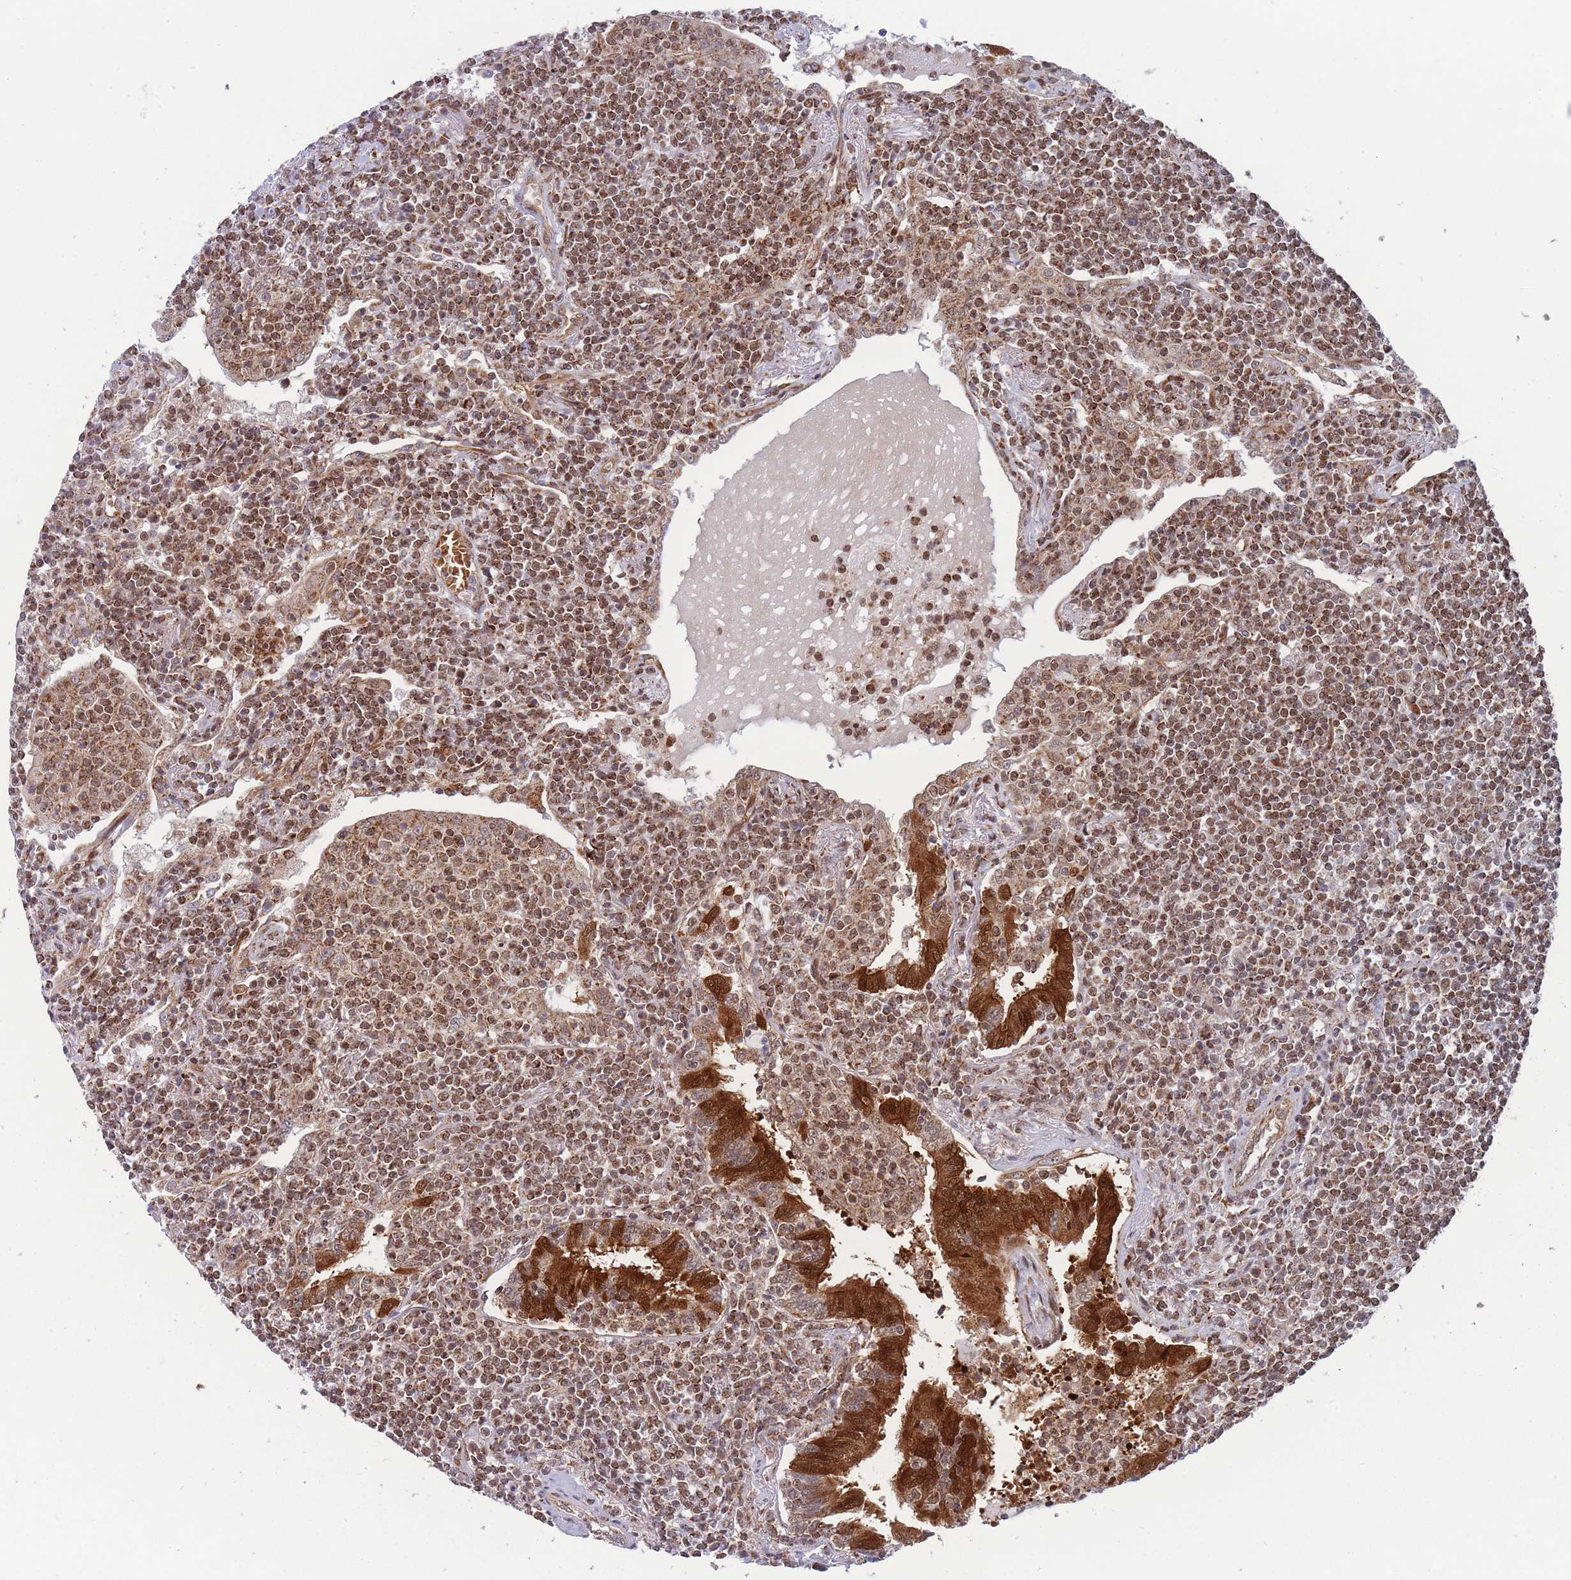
{"staining": {"intensity": "moderate", "quantity": ">75%", "location": "nuclear"}, "tissue": "lymphoma", "cell_type": "Tumor cells", "image_type": "cancer", "snomed": [{"axis": "morphology", "description": "Malignant lymphoma, non-Hodgkin's type, Low grade"}, {"axis": "topography", "description": "Lung"}], "caption": "A brown stain labels moderate nuclear expression of a protein in low-grade malignant lymphoma, non-Hodgkin's type tumor cells.", "gene": "BOD1L1", "patient": {"sex": "female", "age": 71}}